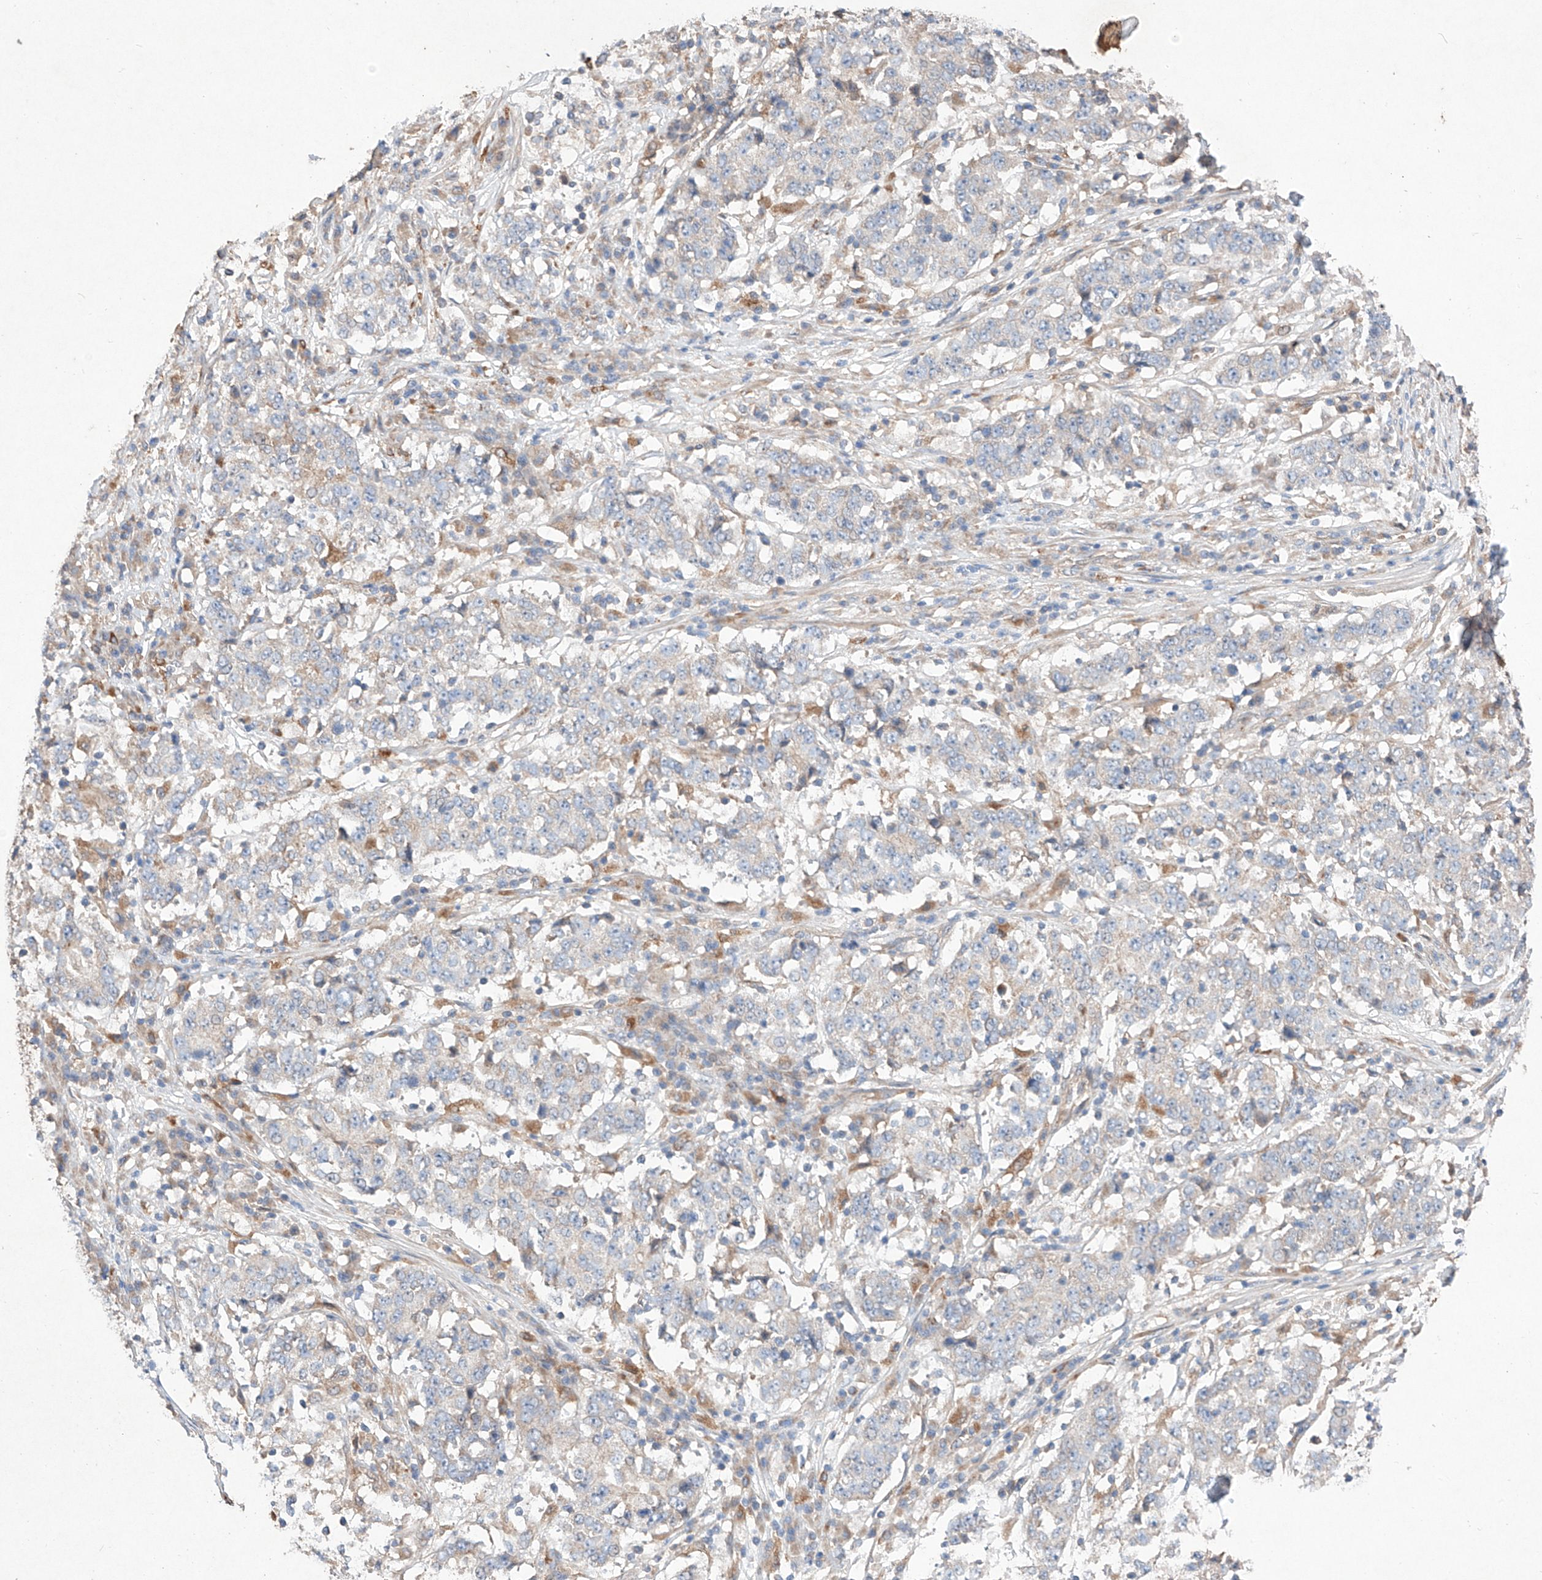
{"staining": {"intensity": "negative", "quantity": "none", "location": "none"}, "tissue": "stomach cancer", "cell_type": "Tumor cells", "image_type": "cancer", "snomed": [{"axis": "morphology", "description": "Adenocarcinoma, NOS"}, {"axis": "topography", "description": "Stomach"}], "caption": "Protein analysis of stomach cancer exhibits no significant staining in tumor cells. Brightfield microscopy of immunohistochemistry stained with DAB (brown) and hematoxylin (blue), captured at high magnification.", "gene": "C6orf62", "patient": {"sex": "male", "age": 59}}